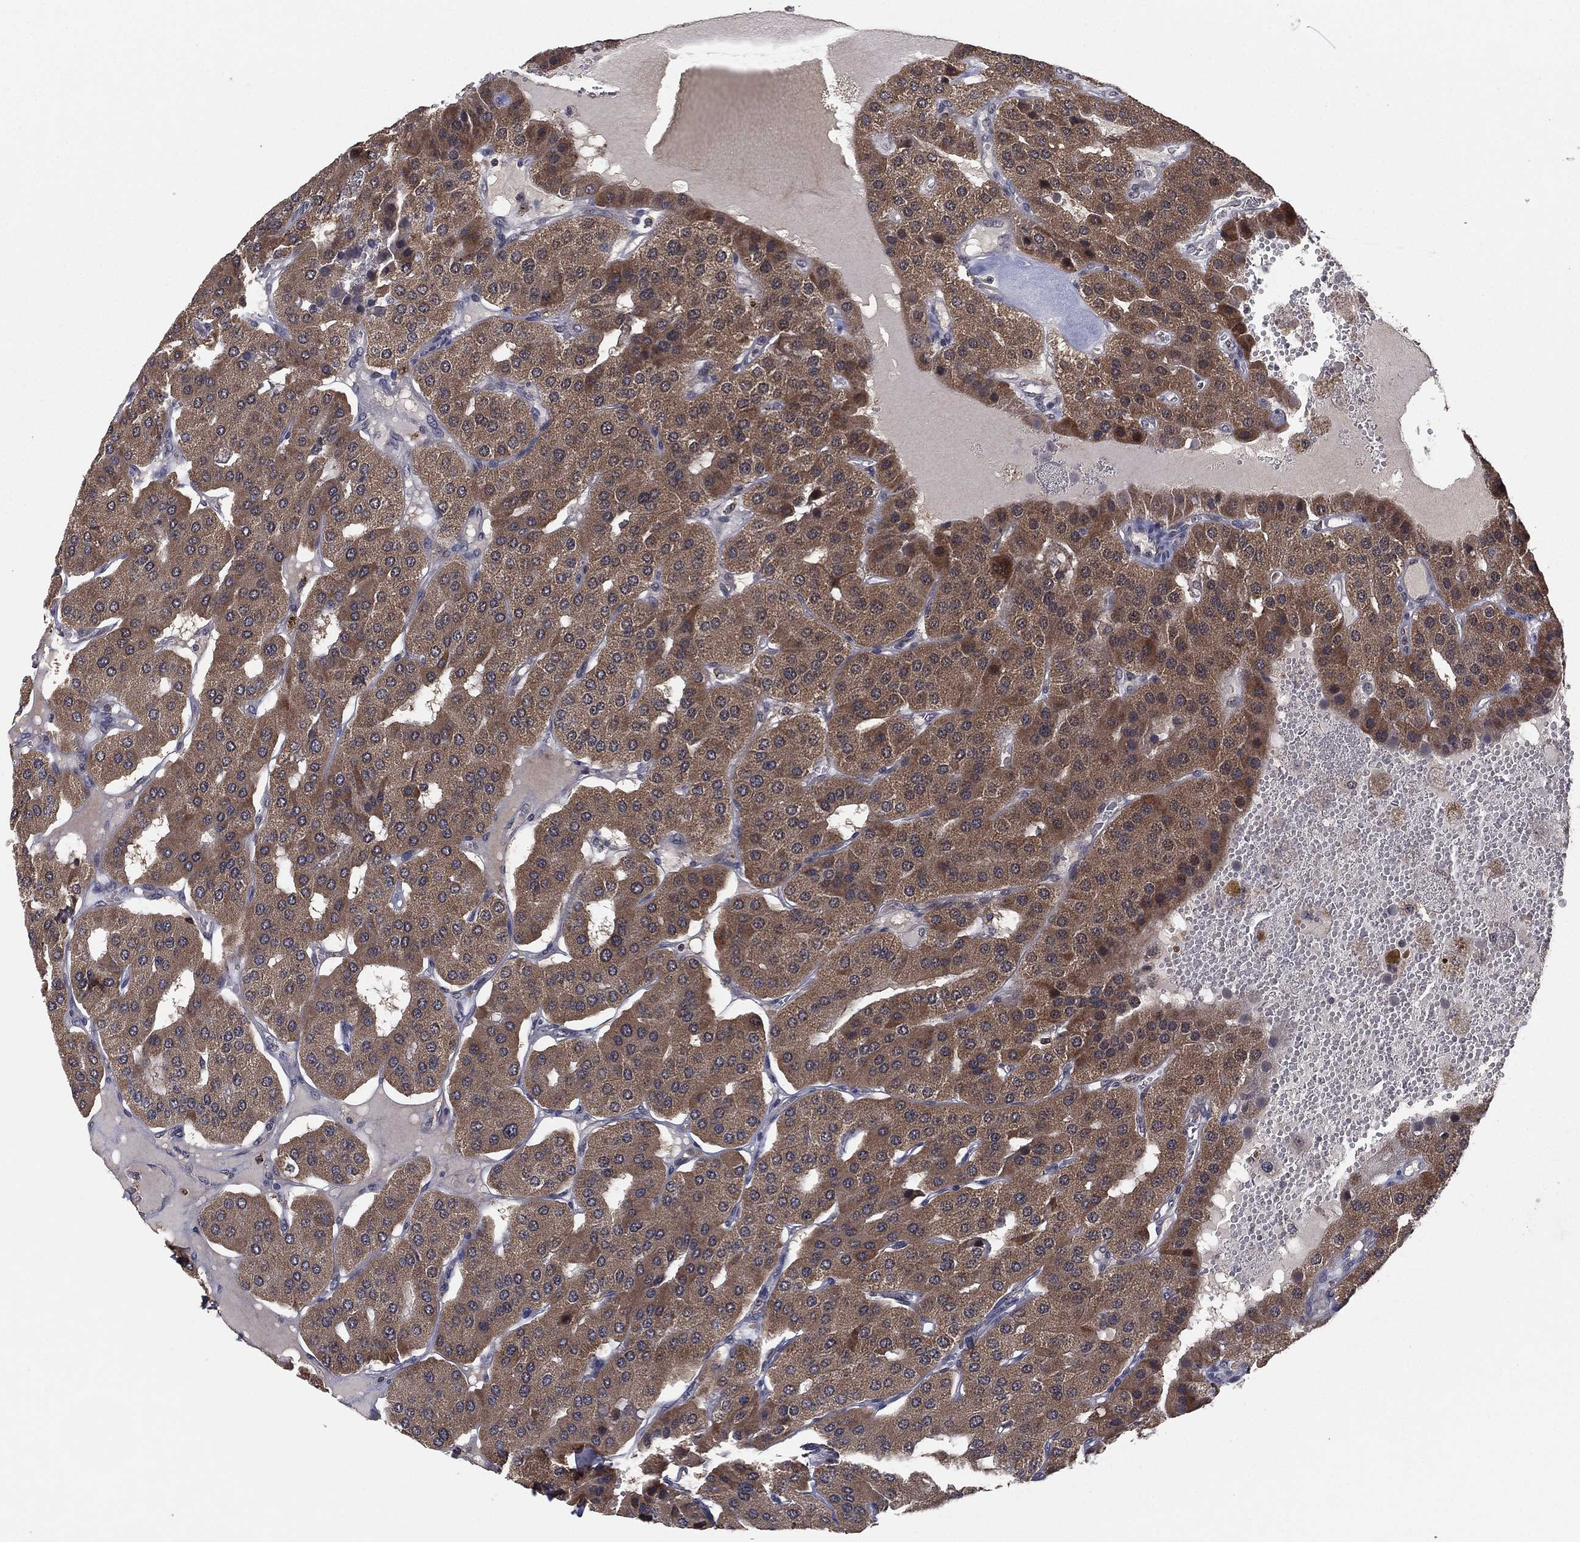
{"staining": {"intensity": "moderate", "quantity": "<25%", "location": "cytoplasmic/membranous"}, "tissue": "parathyroid gland", "cell_type": "Glandular cells", "image_type": "normal", "snomed": [{"axis": "morphology", "description": "Normal tissue, NOS"}, {"axis": "morphology", "description": "Adenoma, NOS"}, {"axis": "topography", "description": "Parathyroid gland"}], "caption": "A histopathology image of parathyroid gland stained for a protein reveals moderate cytoplasmic/membranous brown staining in glandular cells. The staining was performed using DAB, with brown indicating positive protein expression. Nuclei are stained blue with hematoxylin.", "gene": "NELFCD", "patient": {"sex": "female", "age": 86}}